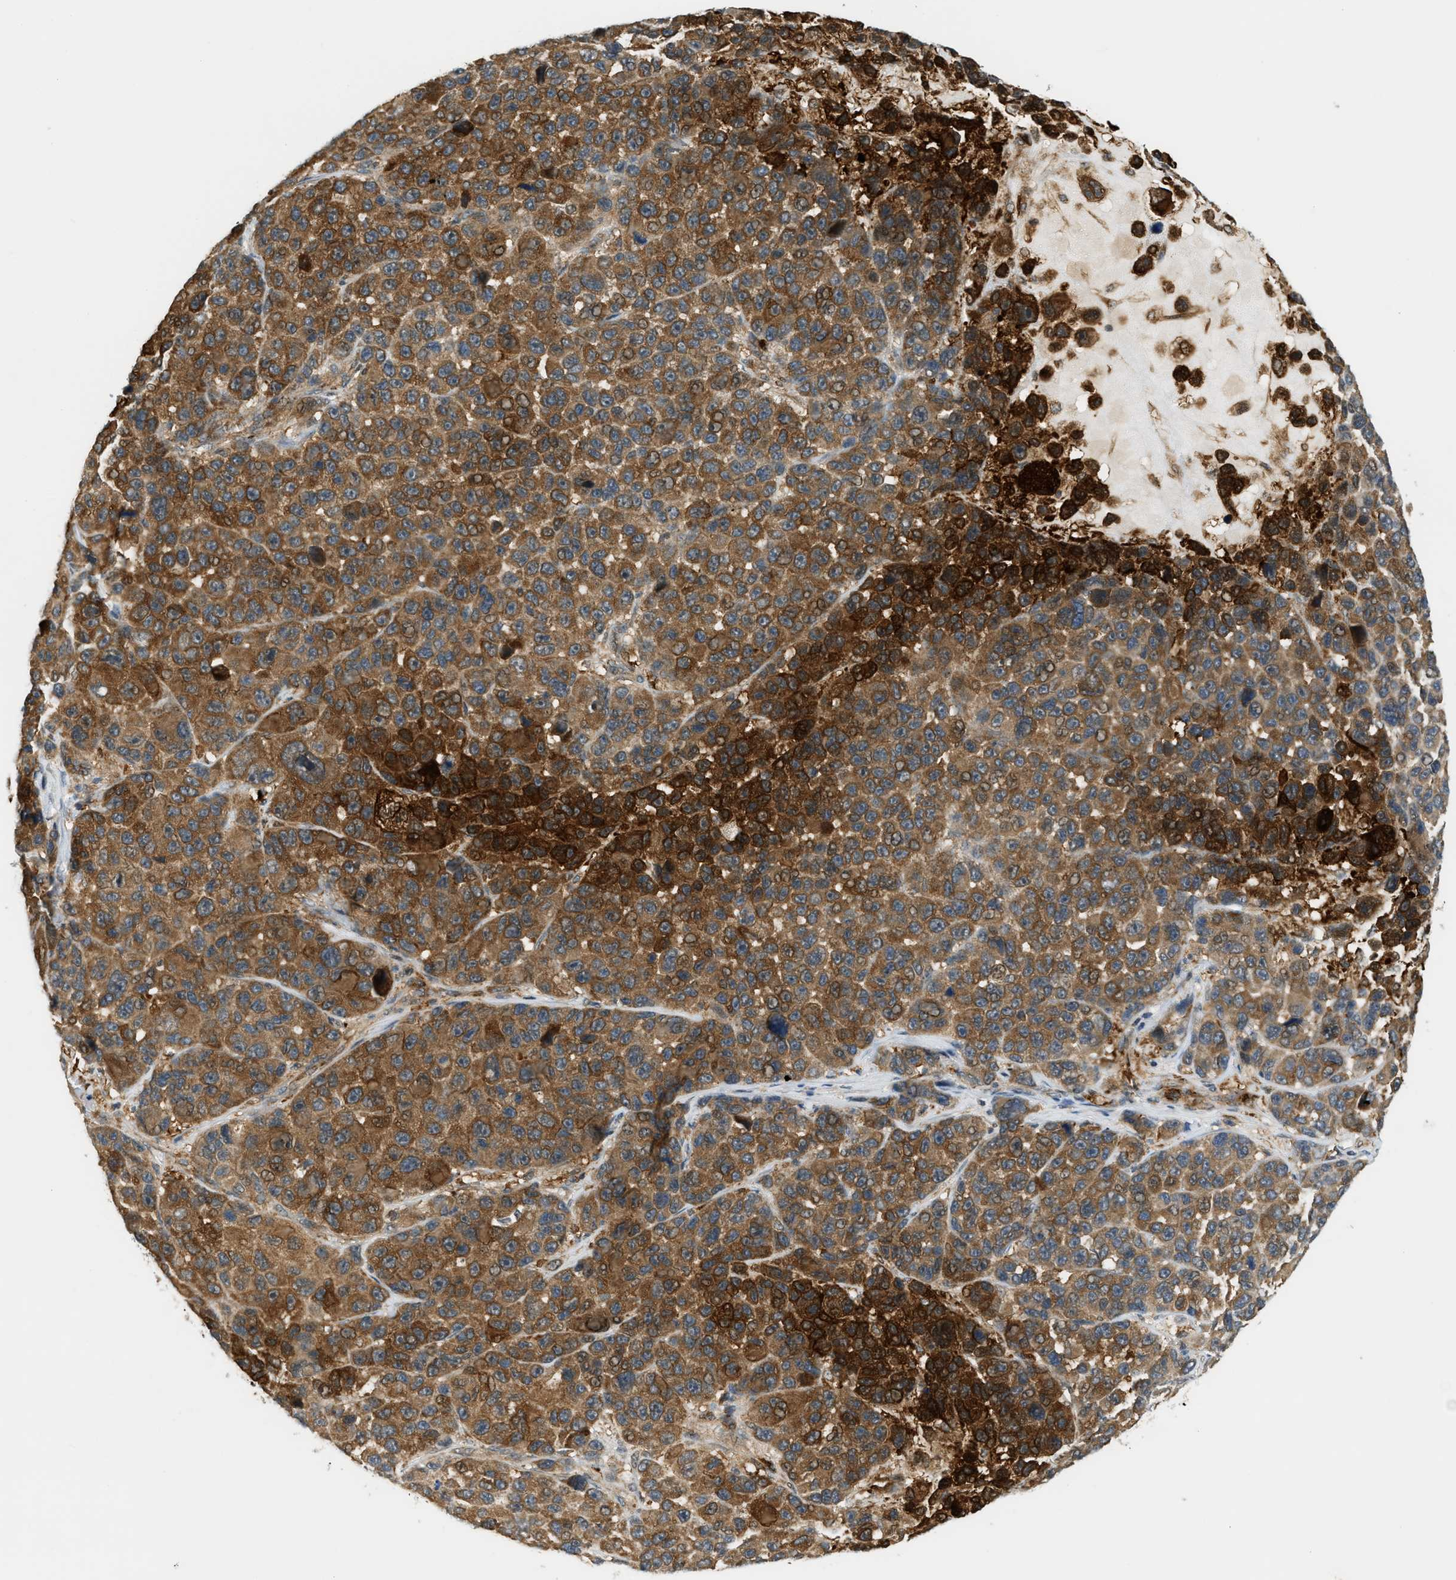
{"staining": {"intensity": "moderate", "quantity": ">75%", "location": "cytoplasmic/membranous"}, "tissue": "melanoma", "cell_type": "Tumor cells", "image_type": "cancer", "snomed": [{"axis": "morphology", "description": "Malignant melanoma, NOS"}, {"axis": "topography", "description": "Skin"}], "caption": "Human malignant melanoma stained with a brown dye shows moderate cytoplasmic/membranous positive positivity in about >75% of tumor cells.", "gene": "PDCL3", "patient": {"sex": "male", "age": 53}}